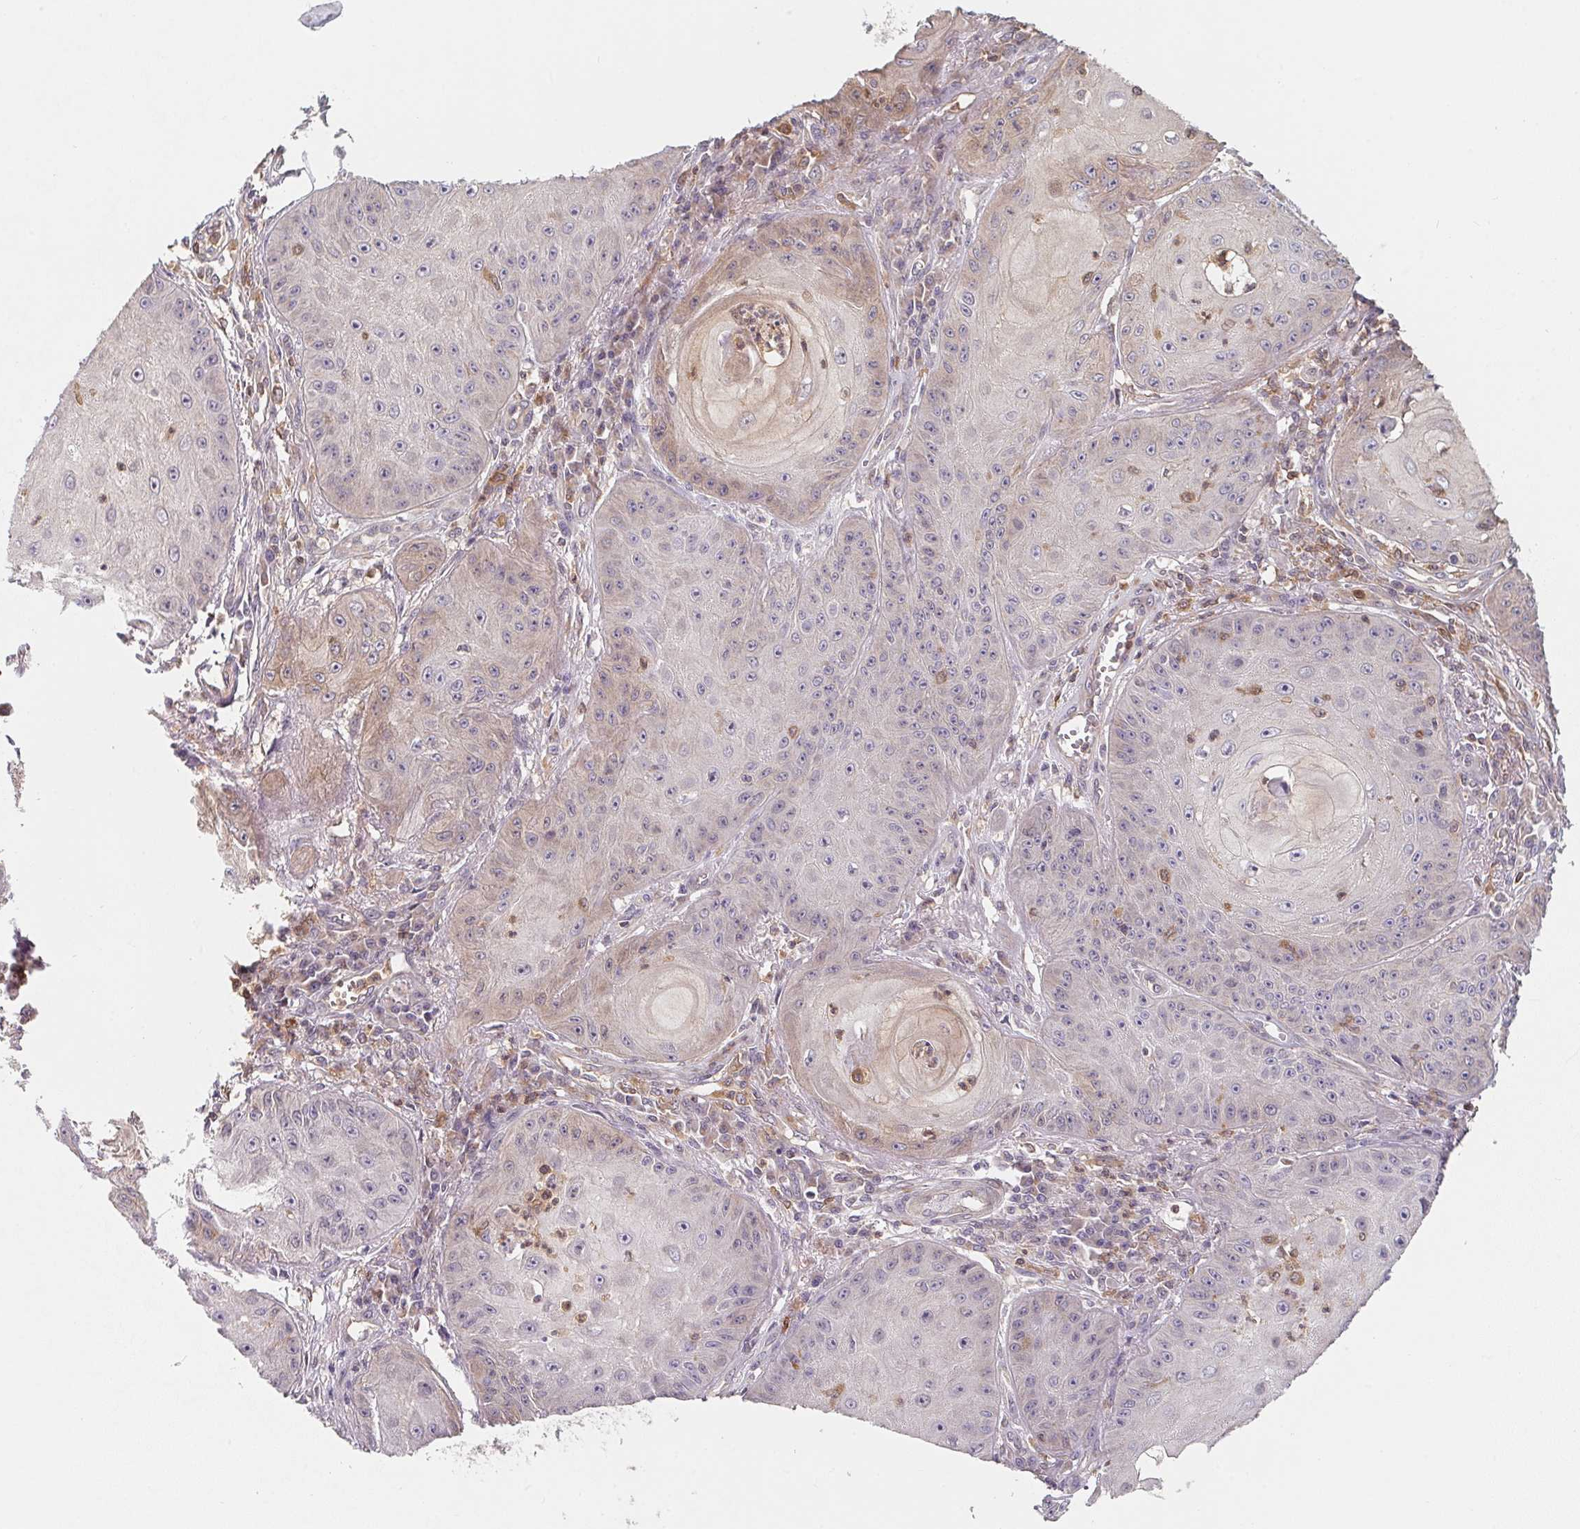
{"staining": {"intensity": "negative", "quantity": "none", "location": "none"}, "tissue": "skin cancer", "cell_type": "Tumor cells", "image_type": "cancer", "snomed": [{"axis": "morphology", "description": "Squamous cell carcinoma, NOS"}, {"axis": "topography", "description": "Skin"}], "caption": "IHC of human squamous cell carcinoma (skin) shows no expression in tumor cells.", "gene": "ANKRD13A", "patient": {"sex": "male", "age": 70}}